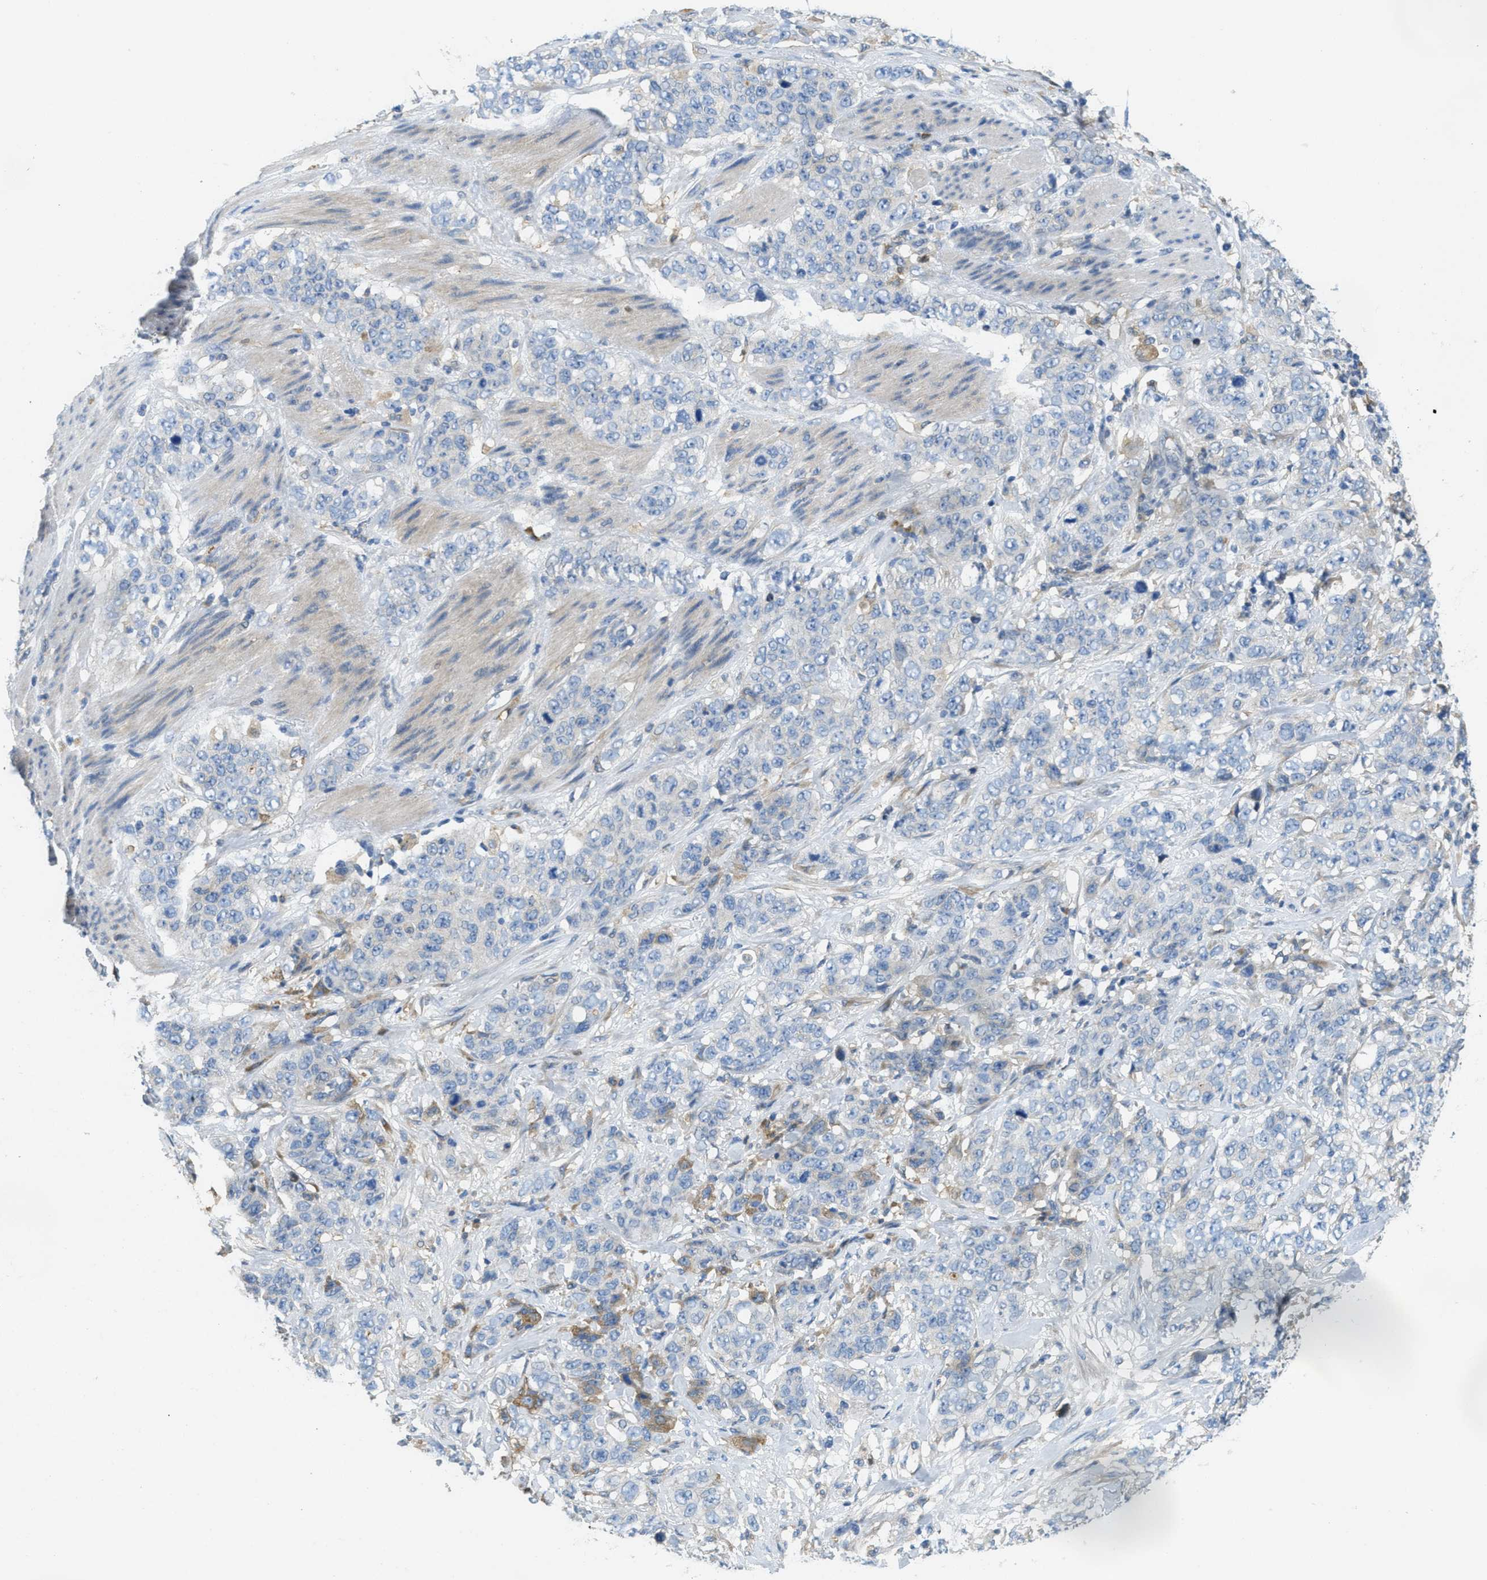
{"staining": {"intensity": "negative", "quantity": "none", "location": "none"}, "tissue": "stomach cancer", "cell_type": "Tumor cells", "image_type": "cancer", "snomed": [{"axis": "morphology", "description": "Adenocarcinoma, NOS"}, {"axis": "topography", "description": "Stomach"}], "caption": "Stomach cancer stained for a protein using immunohistochemistry exhibits no expression tumor cells.", "gene": "MPDU1", "patient": {"sex": "male", "age": 48}}